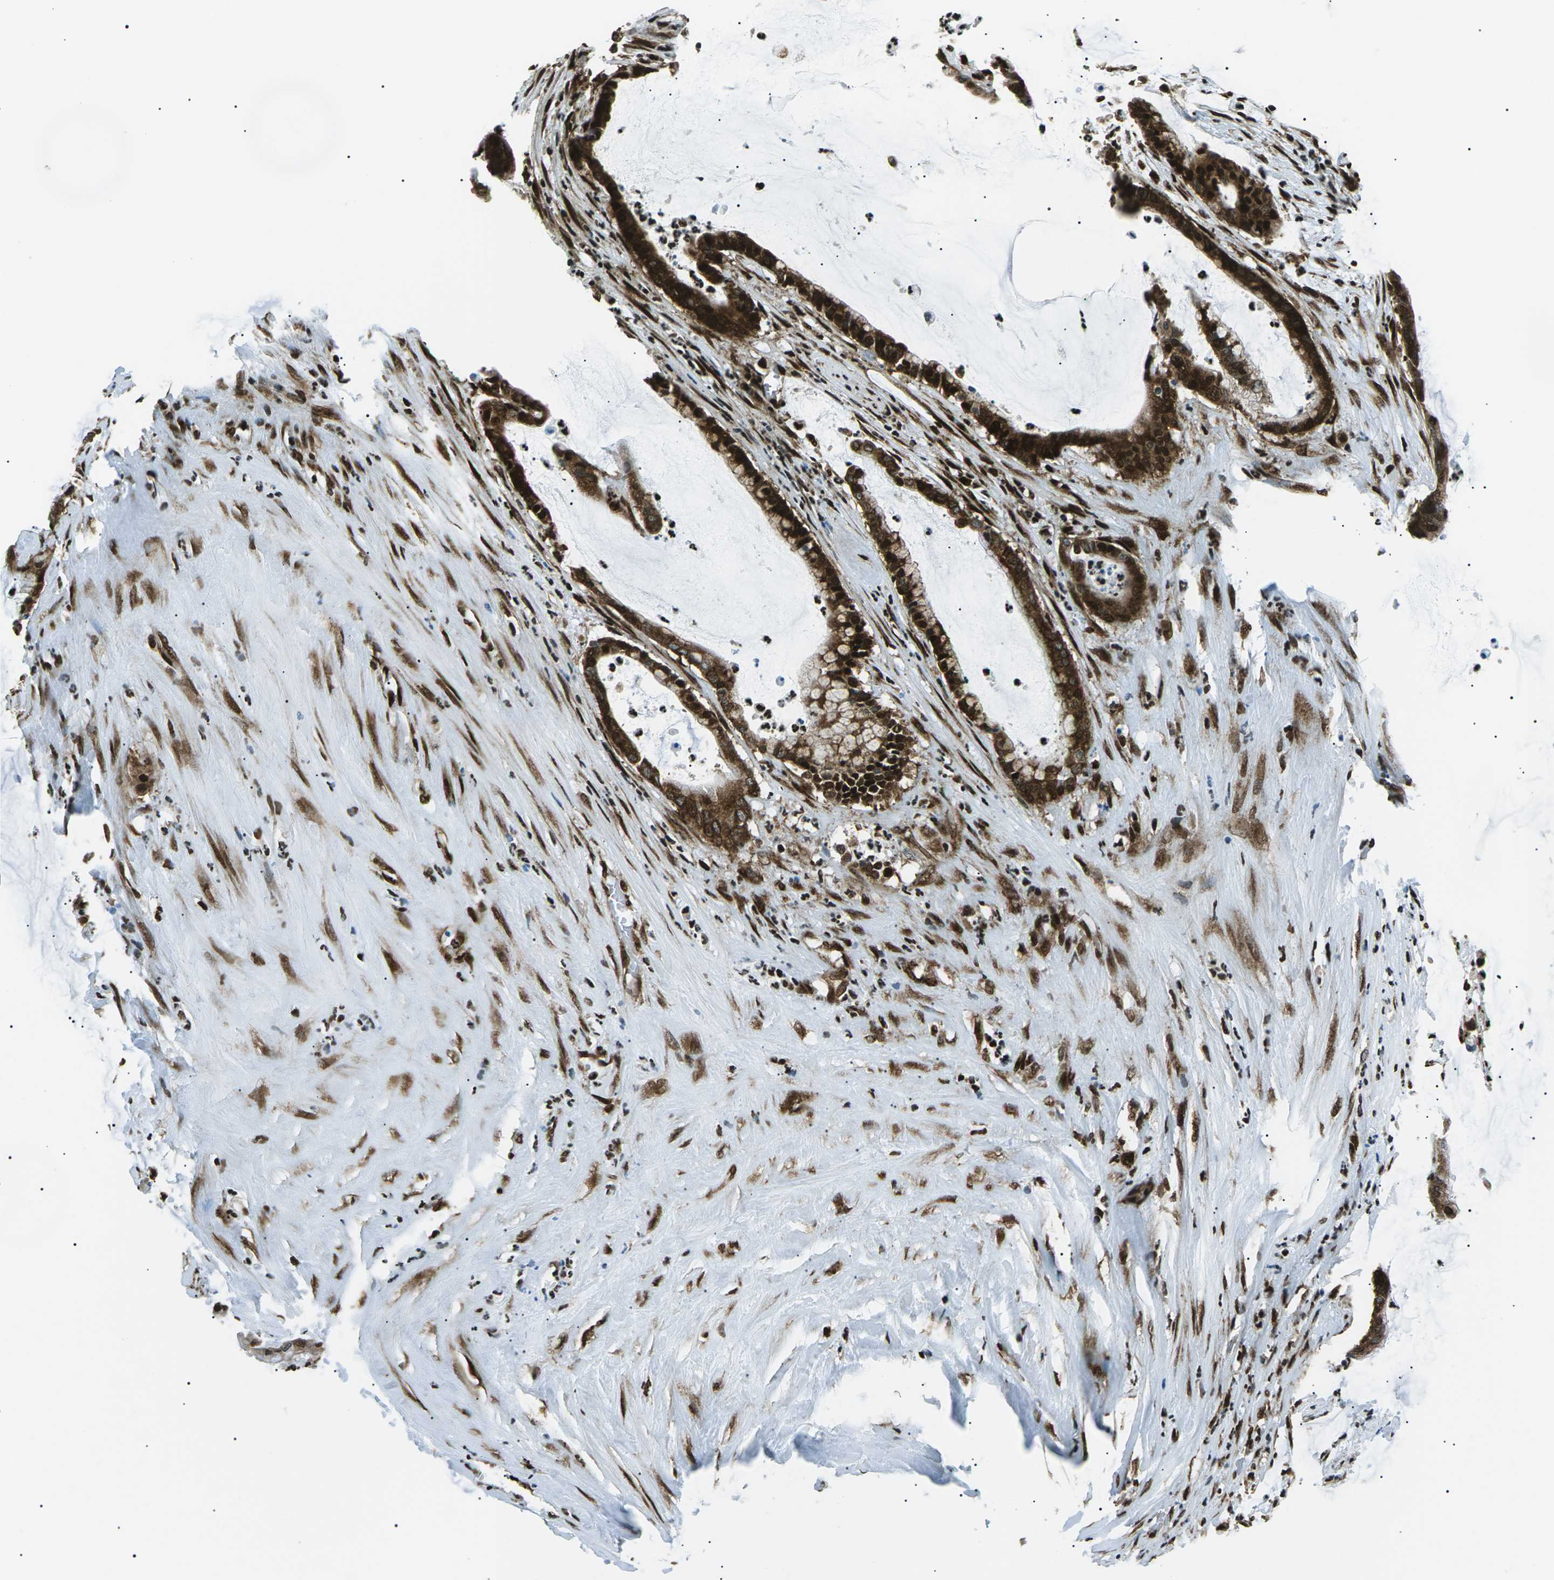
{"staining": {"intensity": "strong", "quantity": ">75%", "location": "nuclear"}, "tissue": "pancreatic cancer", "cell_type": "Tumor cells", "image_type": "cancer", "snomed": [{"axis": "morphology", "description": "Adenocarcinoma, NOS"}, {"axis": "topography", "description": "Pancreas"}], "caption": "Immunohistochemistry (IHC) (DAB) staining of human pancreatic cancer demonstrates strong nuclear protein staining in approximately >75% of tumor cells. (DAB (3,3'-diaminobenzidine) IHC, brown staining for protein, blue staining for nuclei).", "gene": "HNRNPK", "patient": {"sex": "male", "age": 41}}